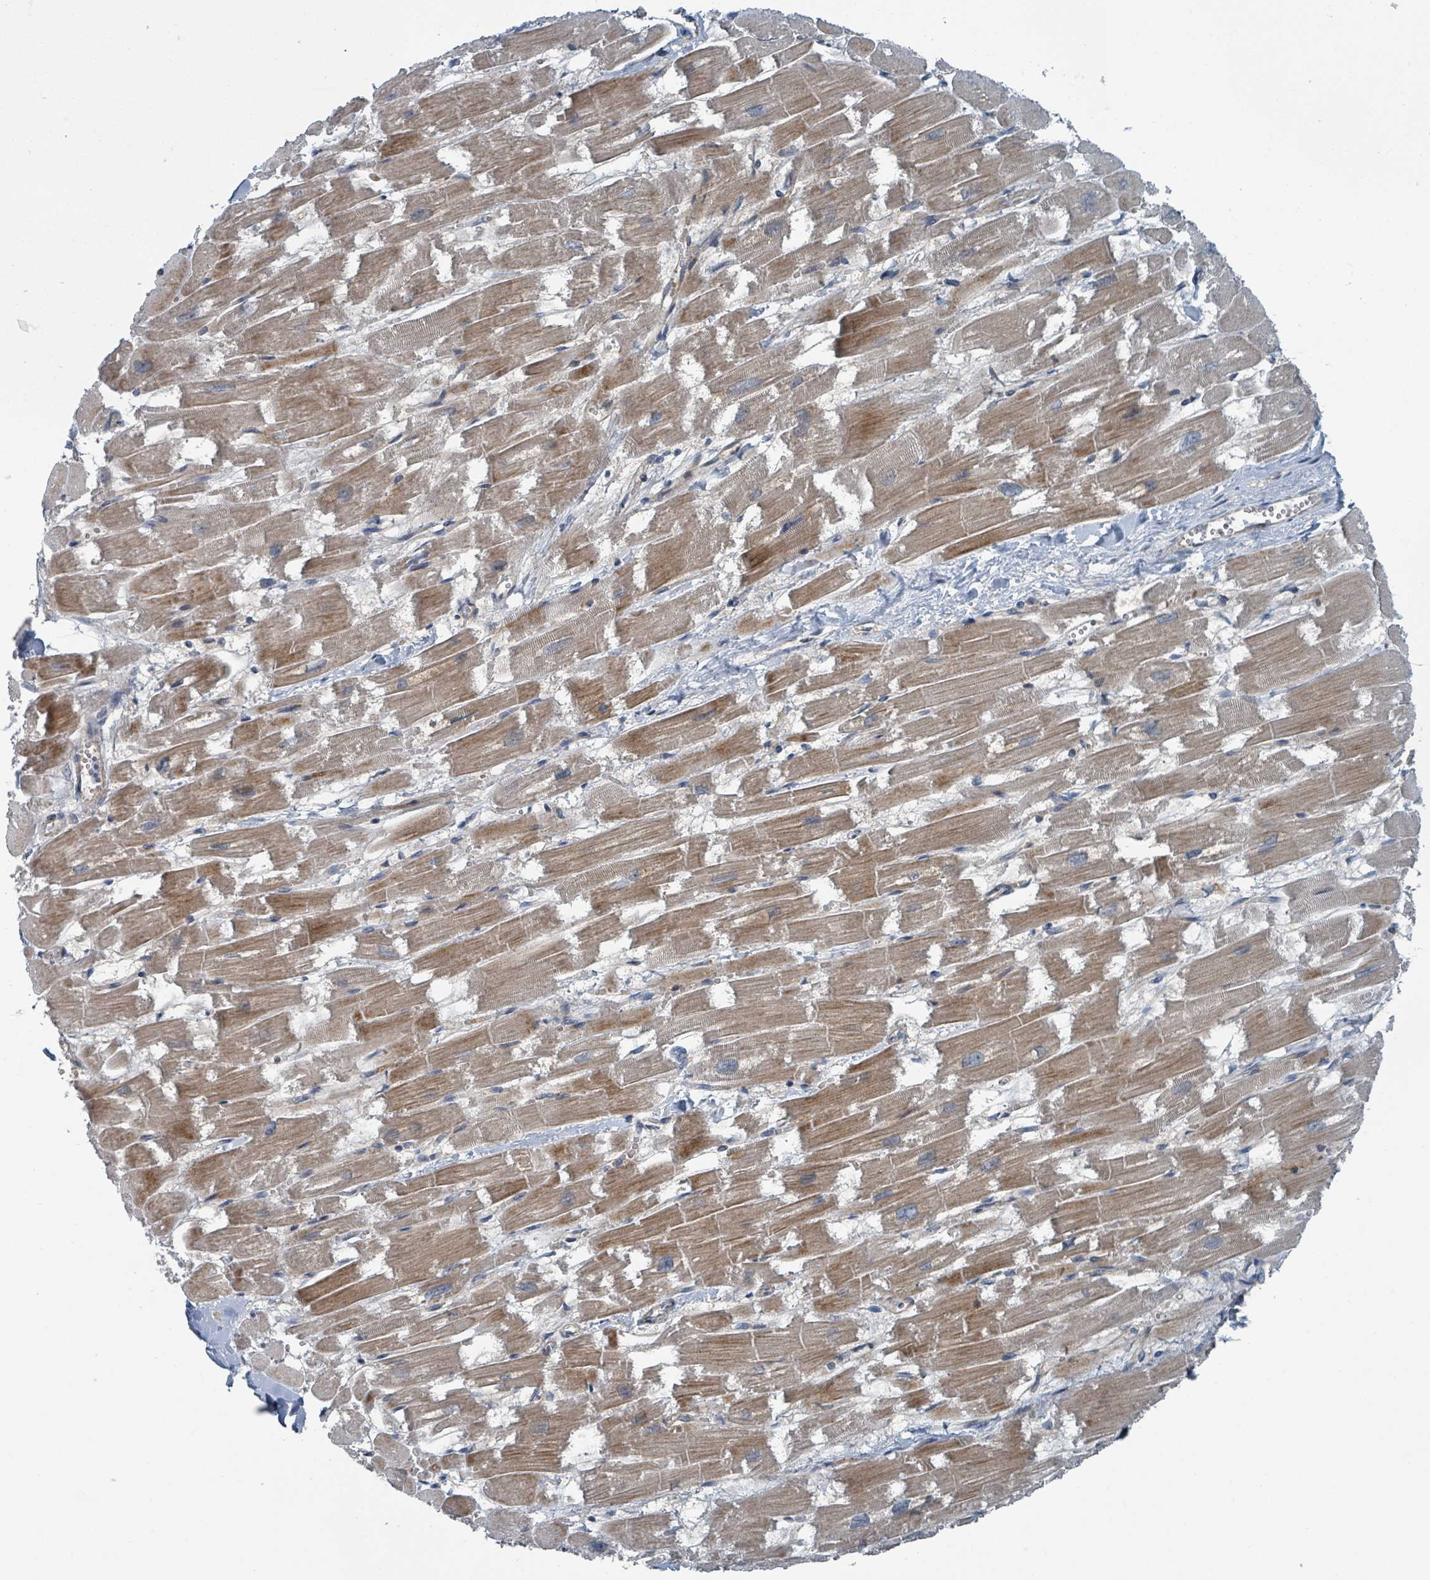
{"staining": {"intensity": "moderate", "quantity": ">75%", "location": "cytoplasmic/membranous,nuclear"}, "tissue": "heart muscle", "cell_type": "Cardiomyocytes", "image_type": "normal", "snomed": [{"axis": "morphology", "description": "Normal tissue, NOS"}, {"axis": "topography", "description": "Heart"}], "caption": "Heart muscle stained with immunohistochemistry (IHC) exhibits moderate cytoplasmic/membranous,nuclear staining in approximately >75% of cardiomyocytes.", "gene": "GOLGA7B", "patient": {"sex": "male", "age": 54}}